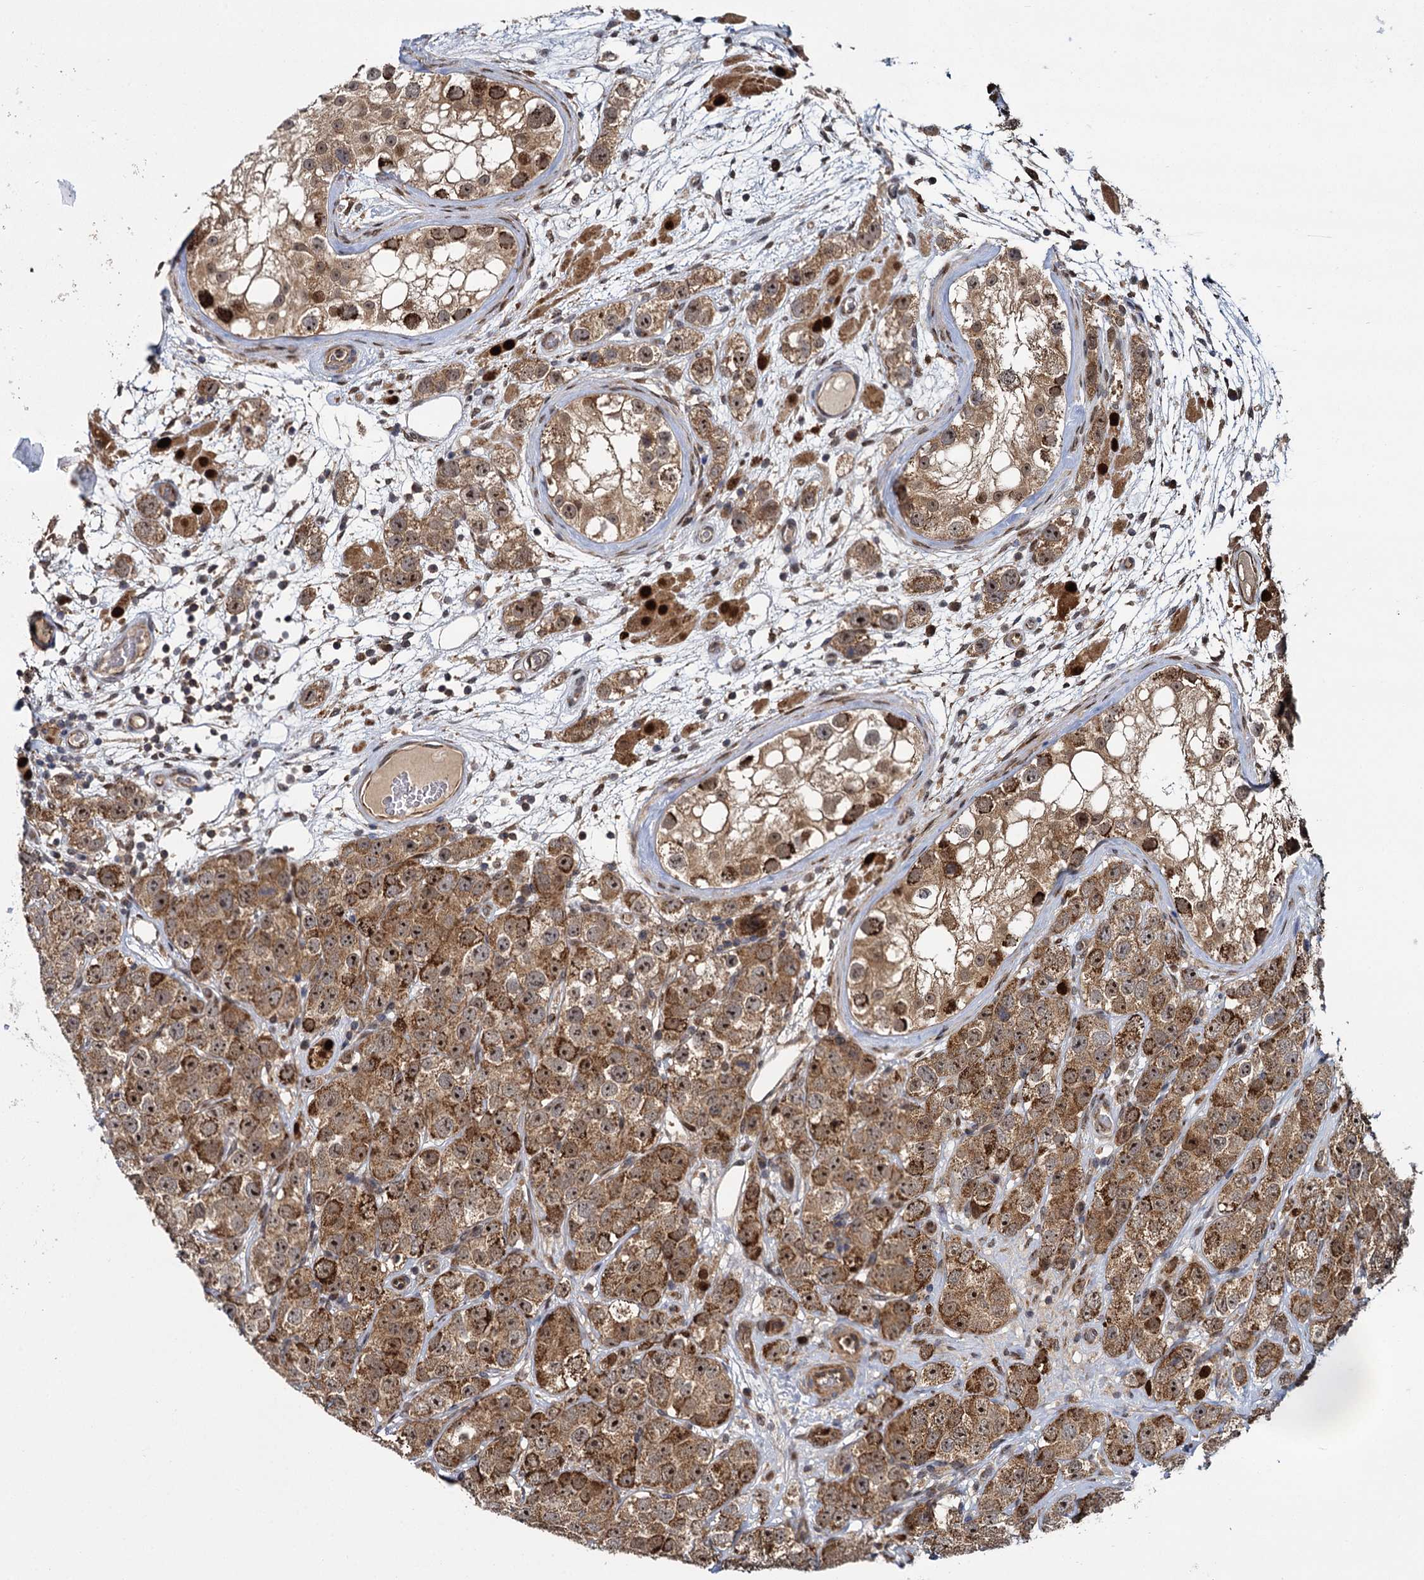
{"staining": {"intensity": "moderate", "quantity": ">75%", "location": "cytoplasmic/membranous,nuclear"}, "tissue": "testis cancer", "cell_type": "Tumor cells", "image_type": "cancer", "snomed": [{"axis": "morphology", "description": "Seminoma, NOS"}, {"axis": "topography", "description": "Testis"}], "caption": "A histopathology image of testis cancer (seminoma) stained for a protein exhibits moderate cytoplasmic/membranous and nuclear brown staining in tumor cells.", "gene": "GAL3ST4", "patient": {"sex": "male", "age": 28}}